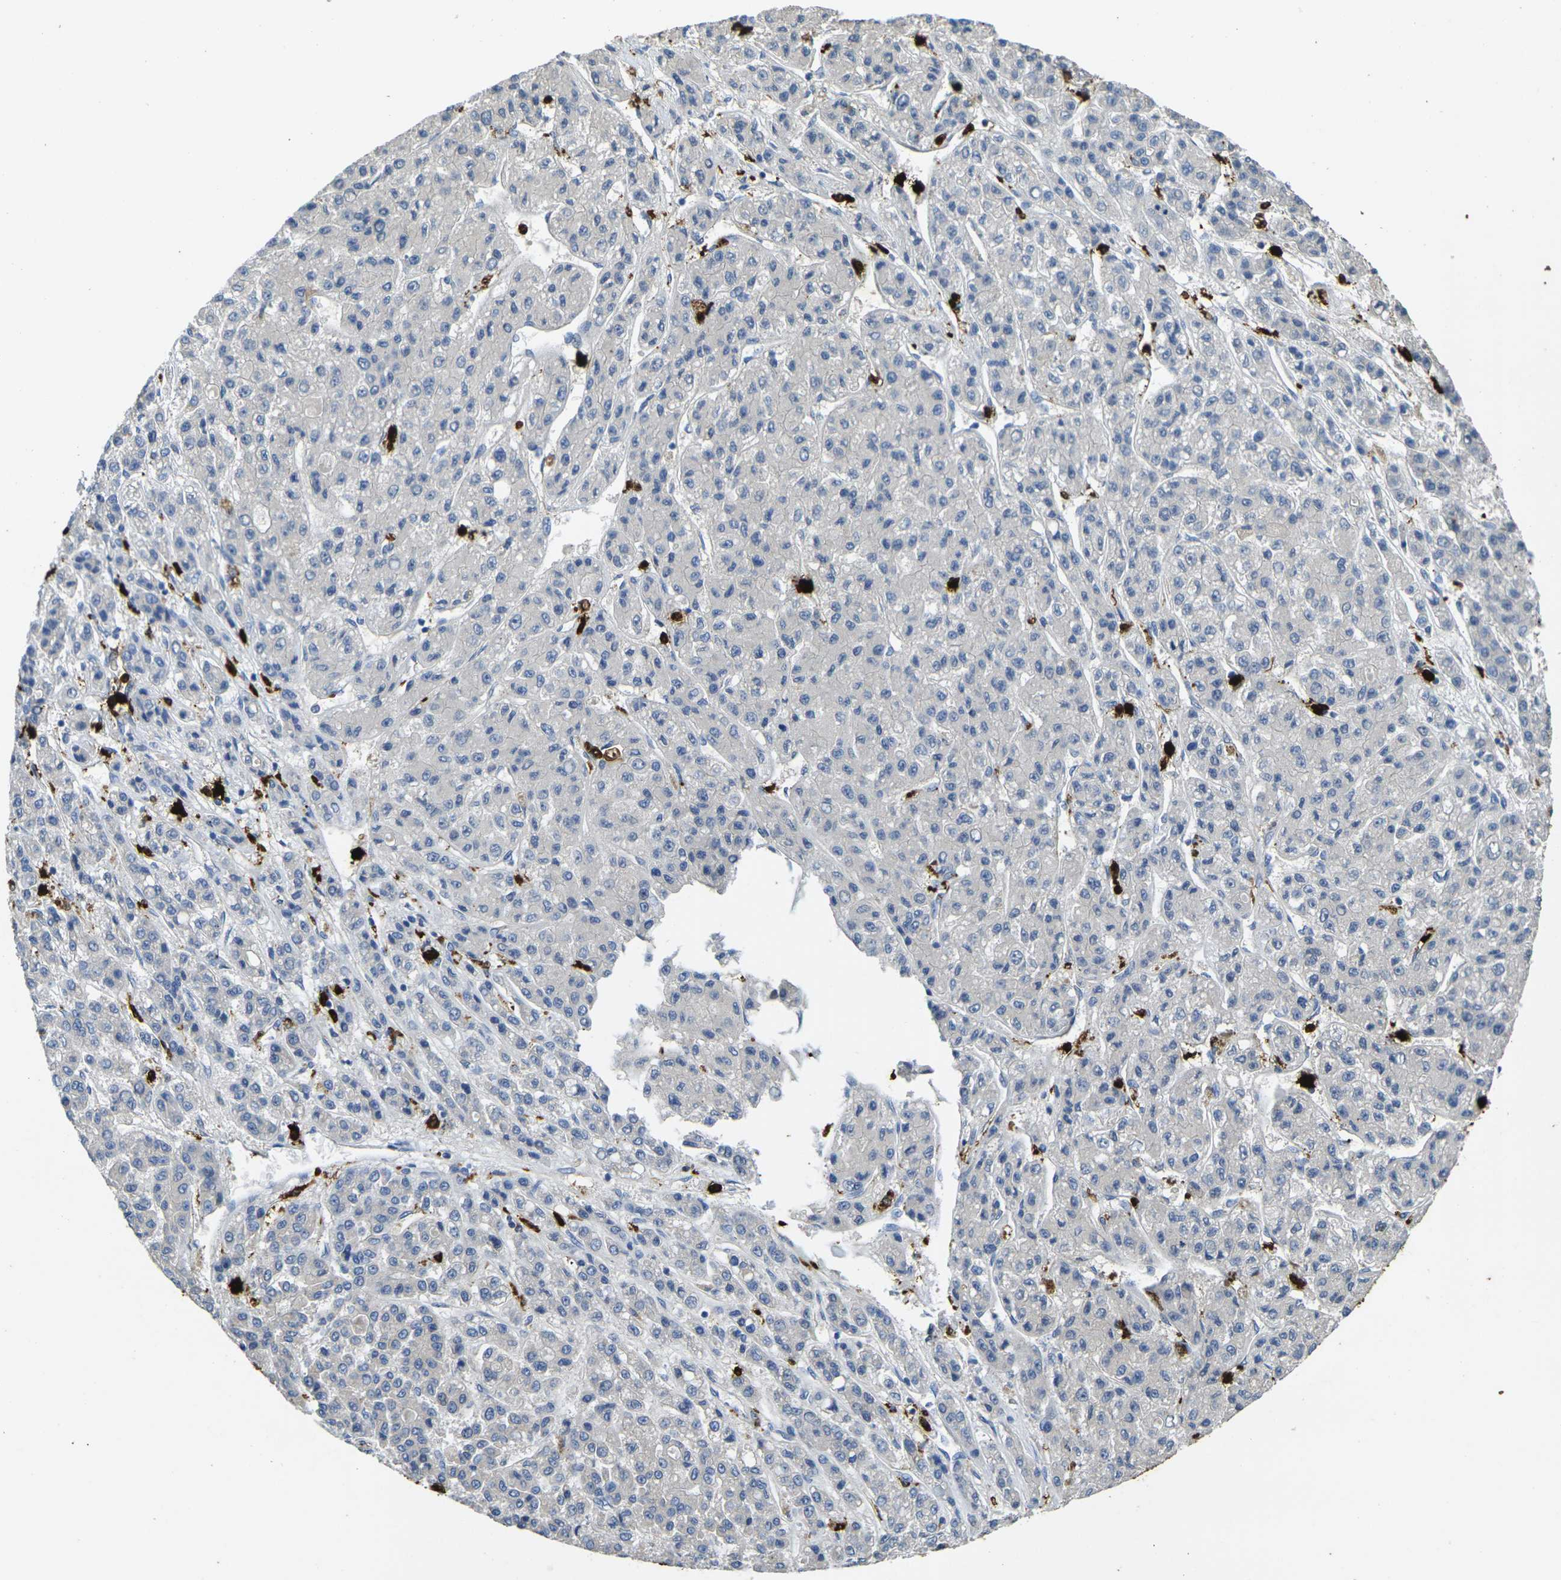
{"staining": {"intensity": "negative", "quantity": "none", "location": "none"}, "tissue": "liver cancer", "cell_type": "Tumor cells", "image_type": "cancer", "snomed": [{"axis": "morphology", "description": "Carcinoma, Hepatocellular, NOS"}, {"axis": "topography", "description": "Liver"}], "caption": "This is a image of immunohistochemistry staining of liver cancer, which shows no staining in tumor cells. (Brightfield microscopy of DAB (3,3'-diaminobenzidine) immunohistochemistry (IHC) at high magnification).", "gene": "S100A9", "patient": {"sex": "male", "age": 70}}